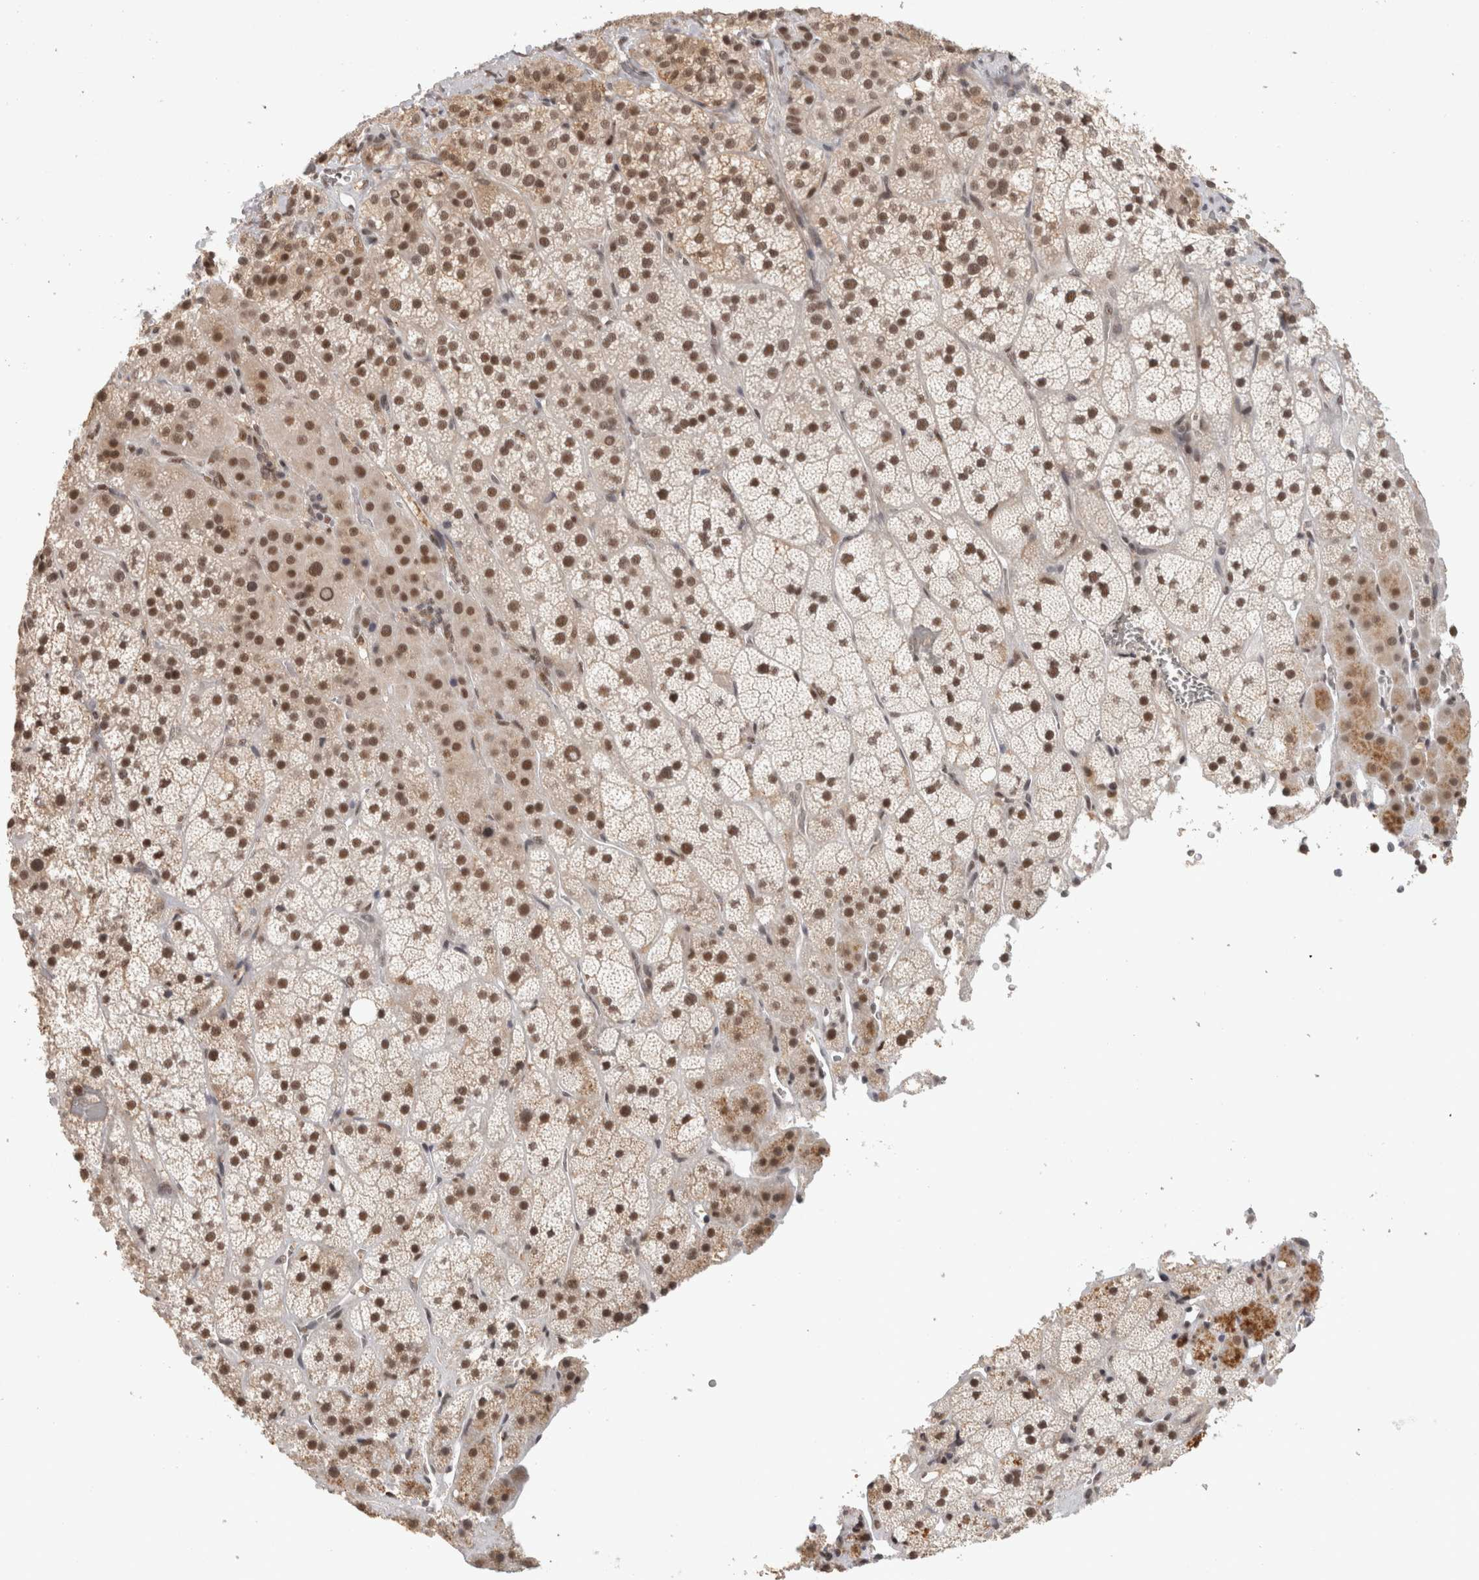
{"staining": {"intensity": "strong", "quantity": ">75%", "location": "nuclear"}, "tissue": "adrenal gland", "cell_type": "Glandular cells", "image_type": "normal", "snomed": [{"axis": "morphology", "description": "Normal tissue, NOS"}, {"axis": "topography", "description": "Adrenal gland"}], "caption": "Adrenal gland was stained to show a protein in brown. There is high levels of strong nuclear positivity in about >75% of glandular cells. (Stains: DAB in brown, nuclei in blue, Microscopy: brightfield microscopy at high magnification).", "gene": "ZNF830", "patient": {"sex": "male", "age": 57}}